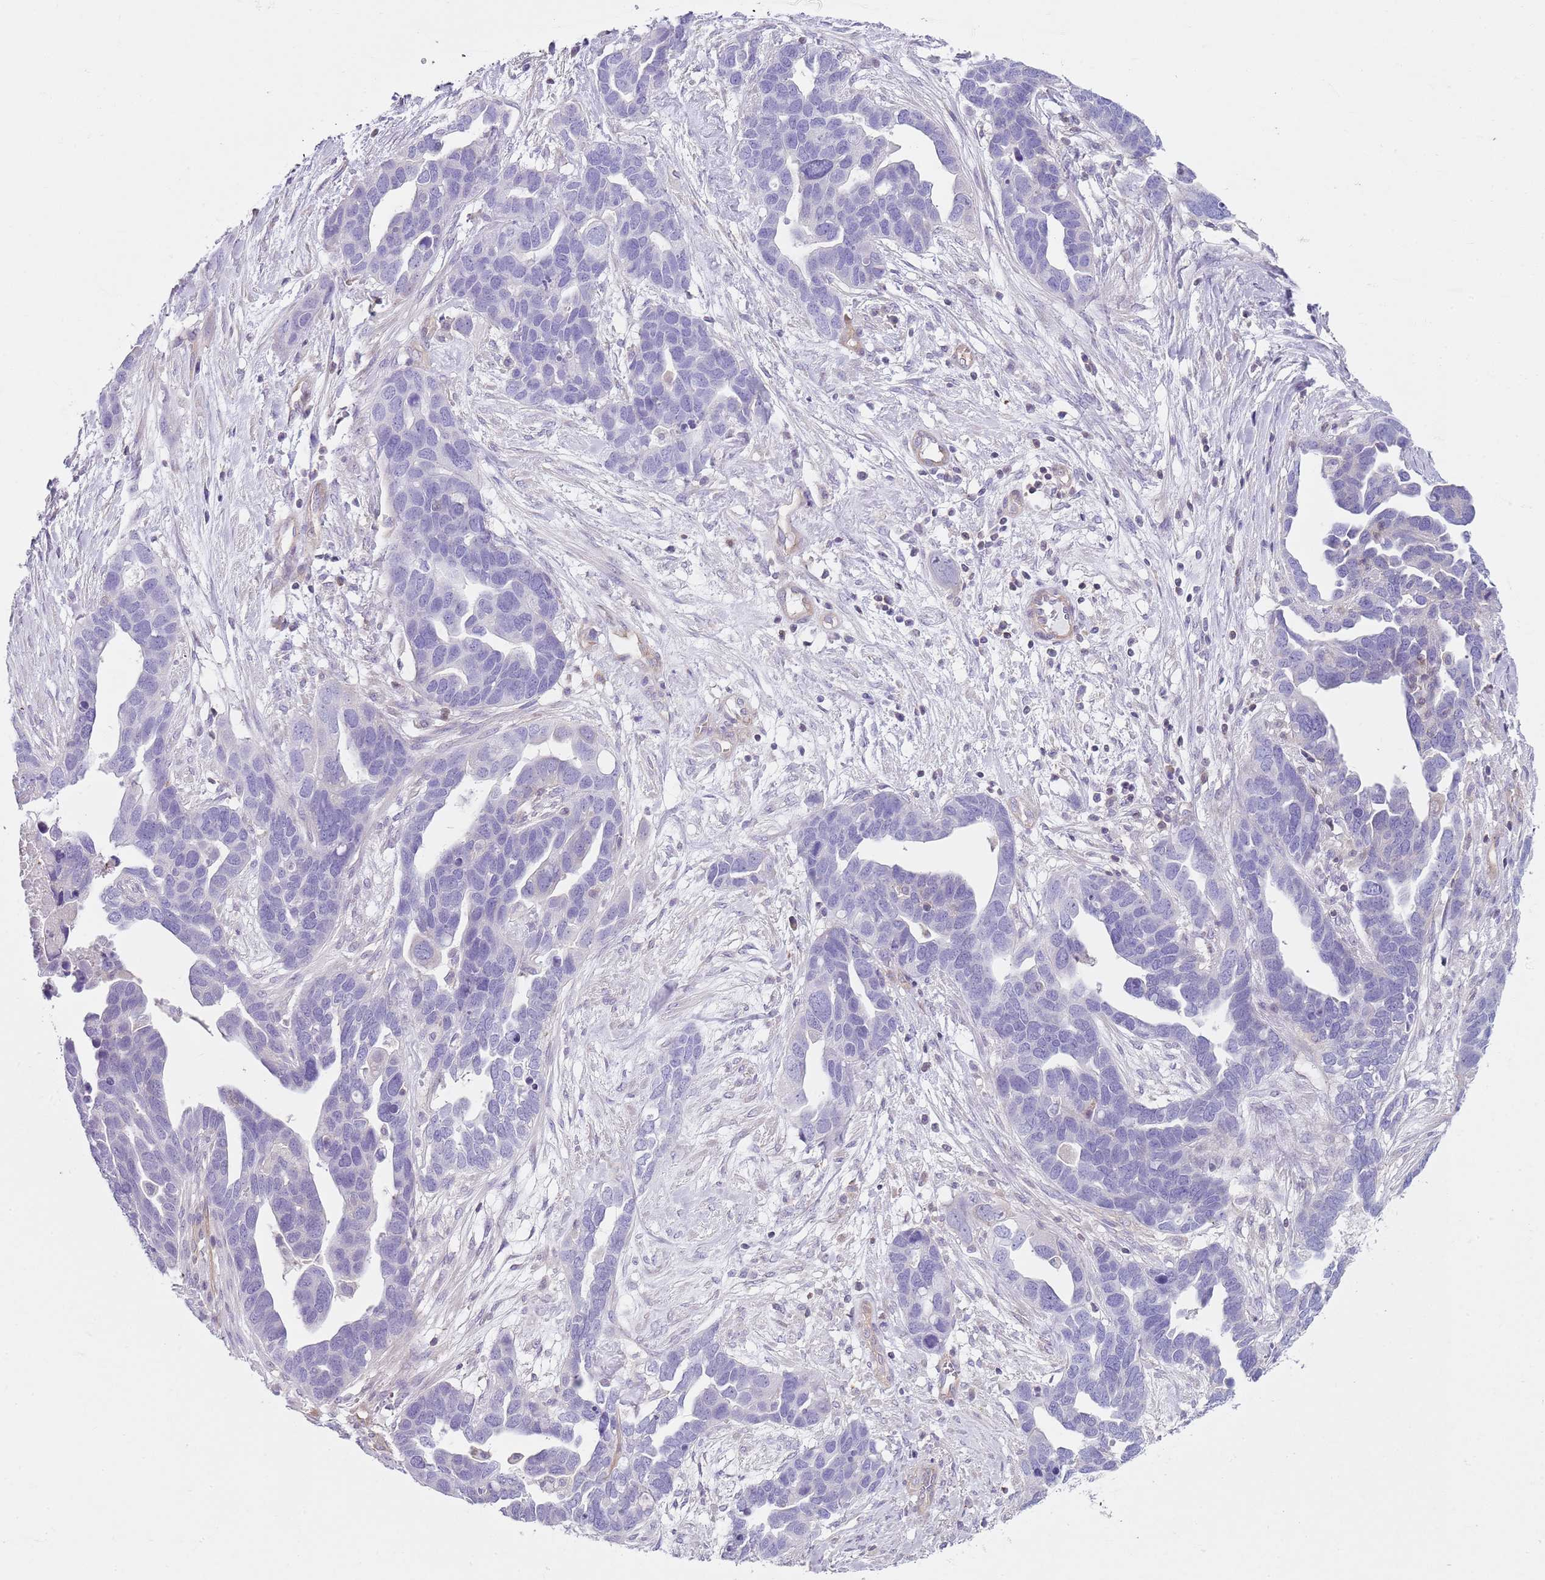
{"staining": {"intensity": "negative", "quantity": "none", "location": "none"}, "tissue": "ovarian cancer", "cell_type": "Tumor cells", "image_type": "cancer", "snomed": [{"axis": "morphology", "description": "Cystadenocarcinoma, serous, NOS"}, {"axis": "topography", "description": "Ovary"}], "caption": "An IHC micrograph of ovarian serous cystadenocarcinoma is shown. There is no staining in tumor cells of ovarian serous cystadenocarcinoma.", "gene": "GNAI3", "patient": {"sex": "female", "age": 54}}